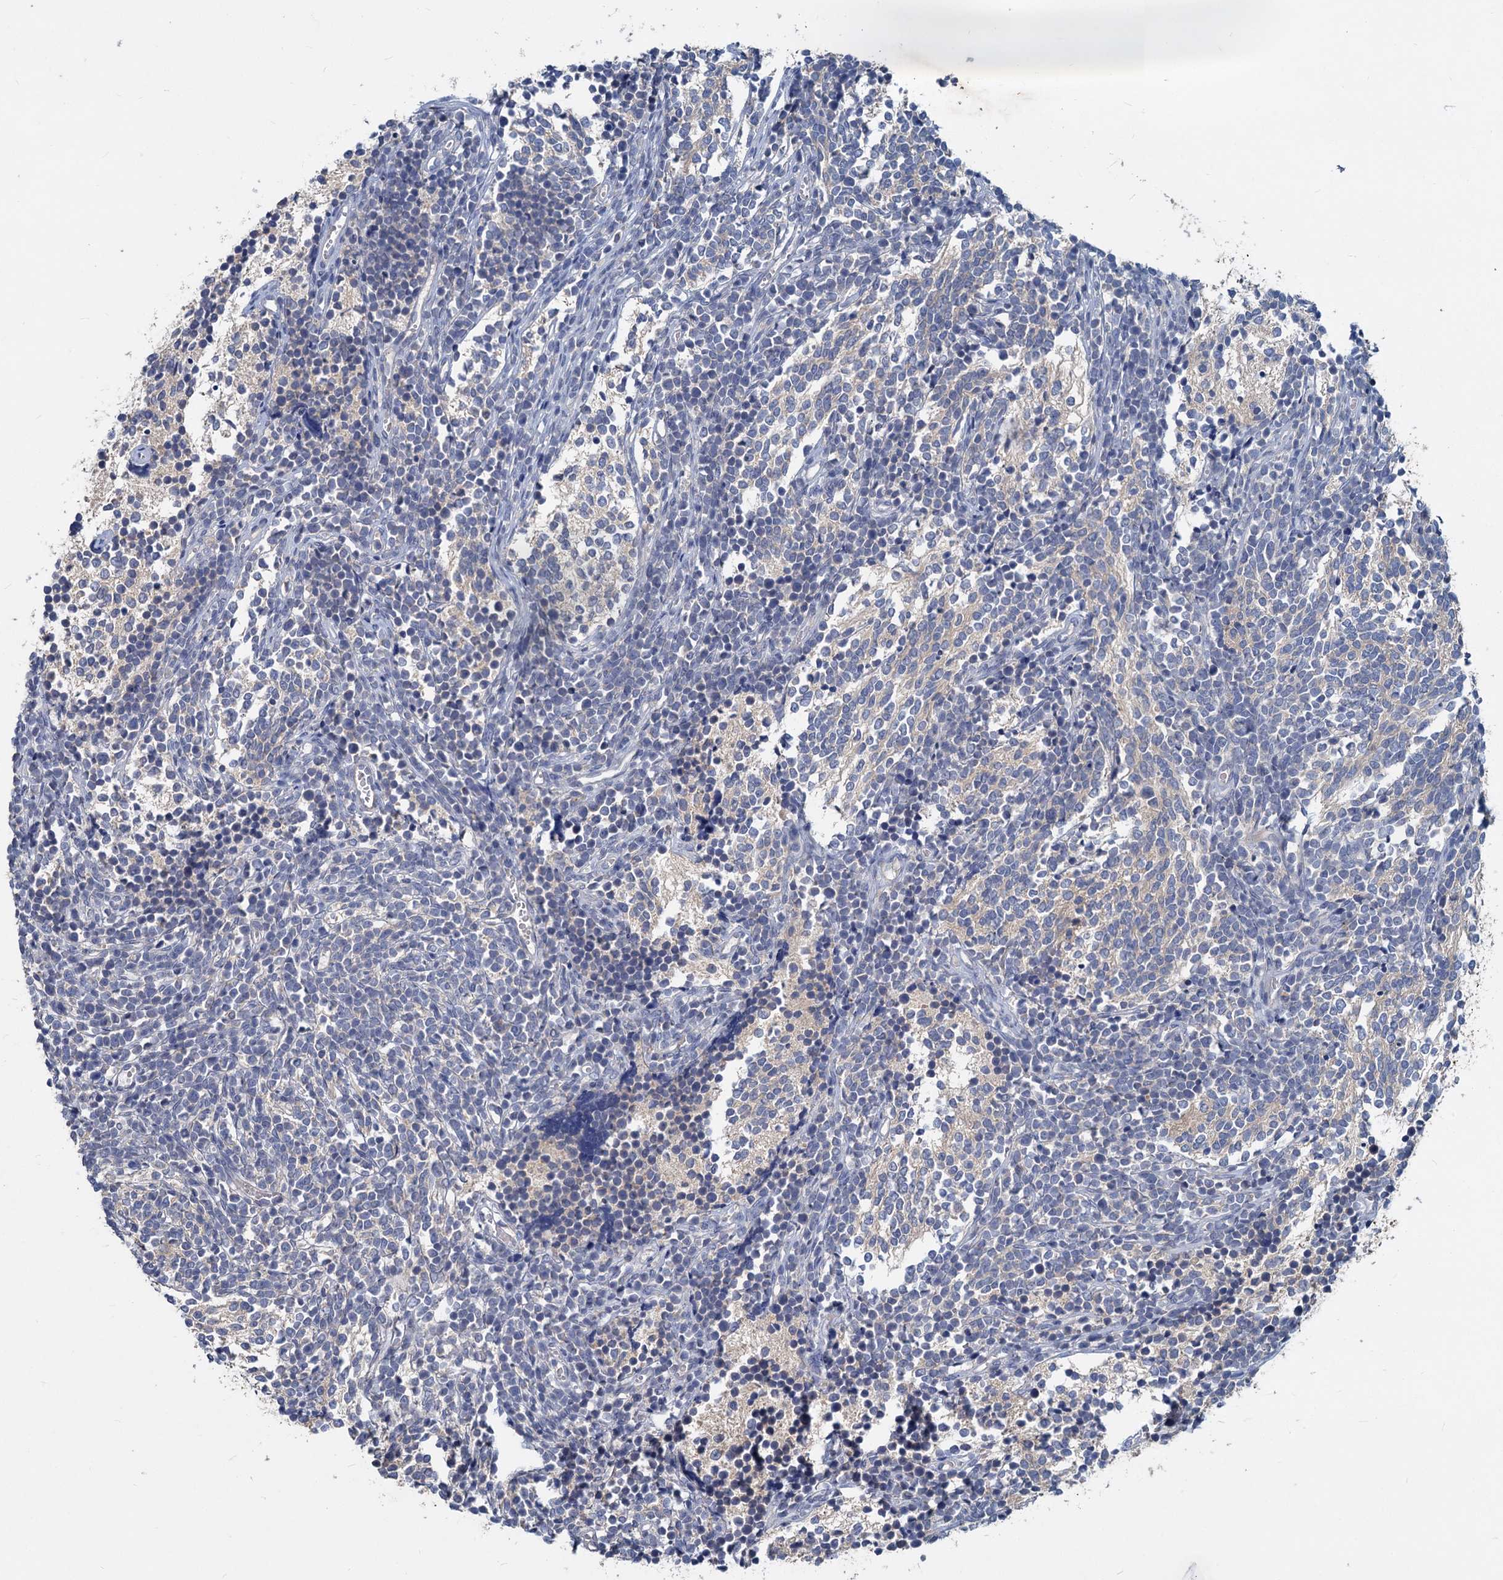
{"staining": {"intensity": "negative", "quantity": "none", "location": "none"}, "tissue": "glioma", "cell_type": "Tumor cells", "image_type": "cancer", "snomed": [{"axis": "morphology", "description": "Glioma, malignant, Low grade"}, {"axis": "topography", "description": "Brain"}], "caption": "Immunohistochemistry (IHC) histopathology image of human glioma stained for a protein (brown), which demonstrates no positivity in tumor cells.", "gene": "SLC2A7", "patient": {"sex": "female", "age": 1}}